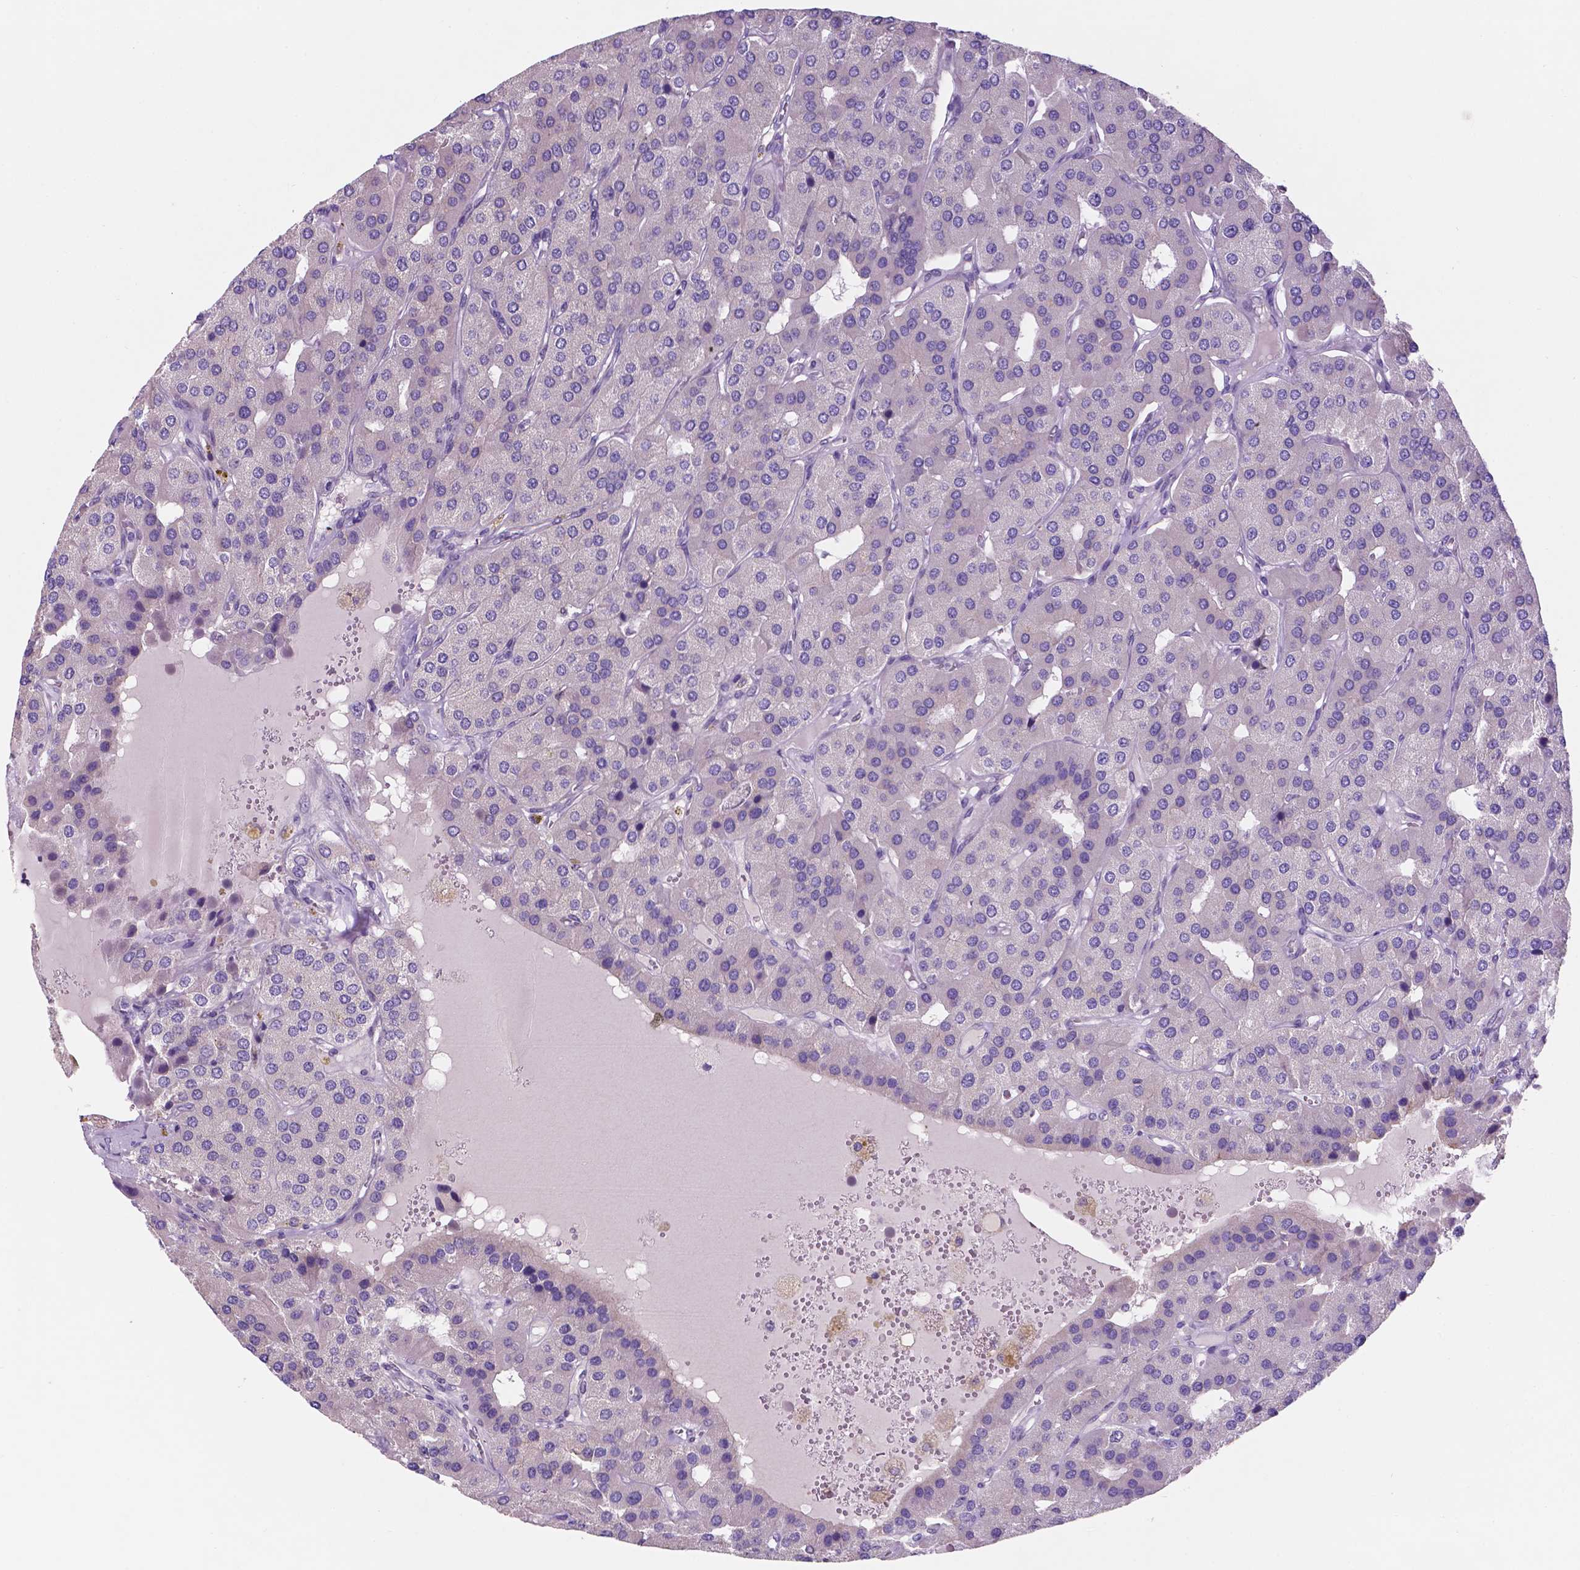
{"staining": {"intensity": "negative", "quantity": "none", "location": "none"}, "tissue": "parathyroid gland", "cell_type": "Glandular cells", "image_type": "normal", "snomed": [{"axis": "morphology", "description": "Normal tissue, NOS"}, {"axis": "morphology", "description": "Adenoma, NOS"}, {"axis": "topography", "description": "Parathyroid gland"}], "caption": "Immunohistochemistry micrograph of unremarkable parathyroid gland: parathyroid gland stained with DAB reveals no significant protein positivity in glandular cells.", "gene": "FAM50B", "patient": {"sex": "female", "age": 86}}